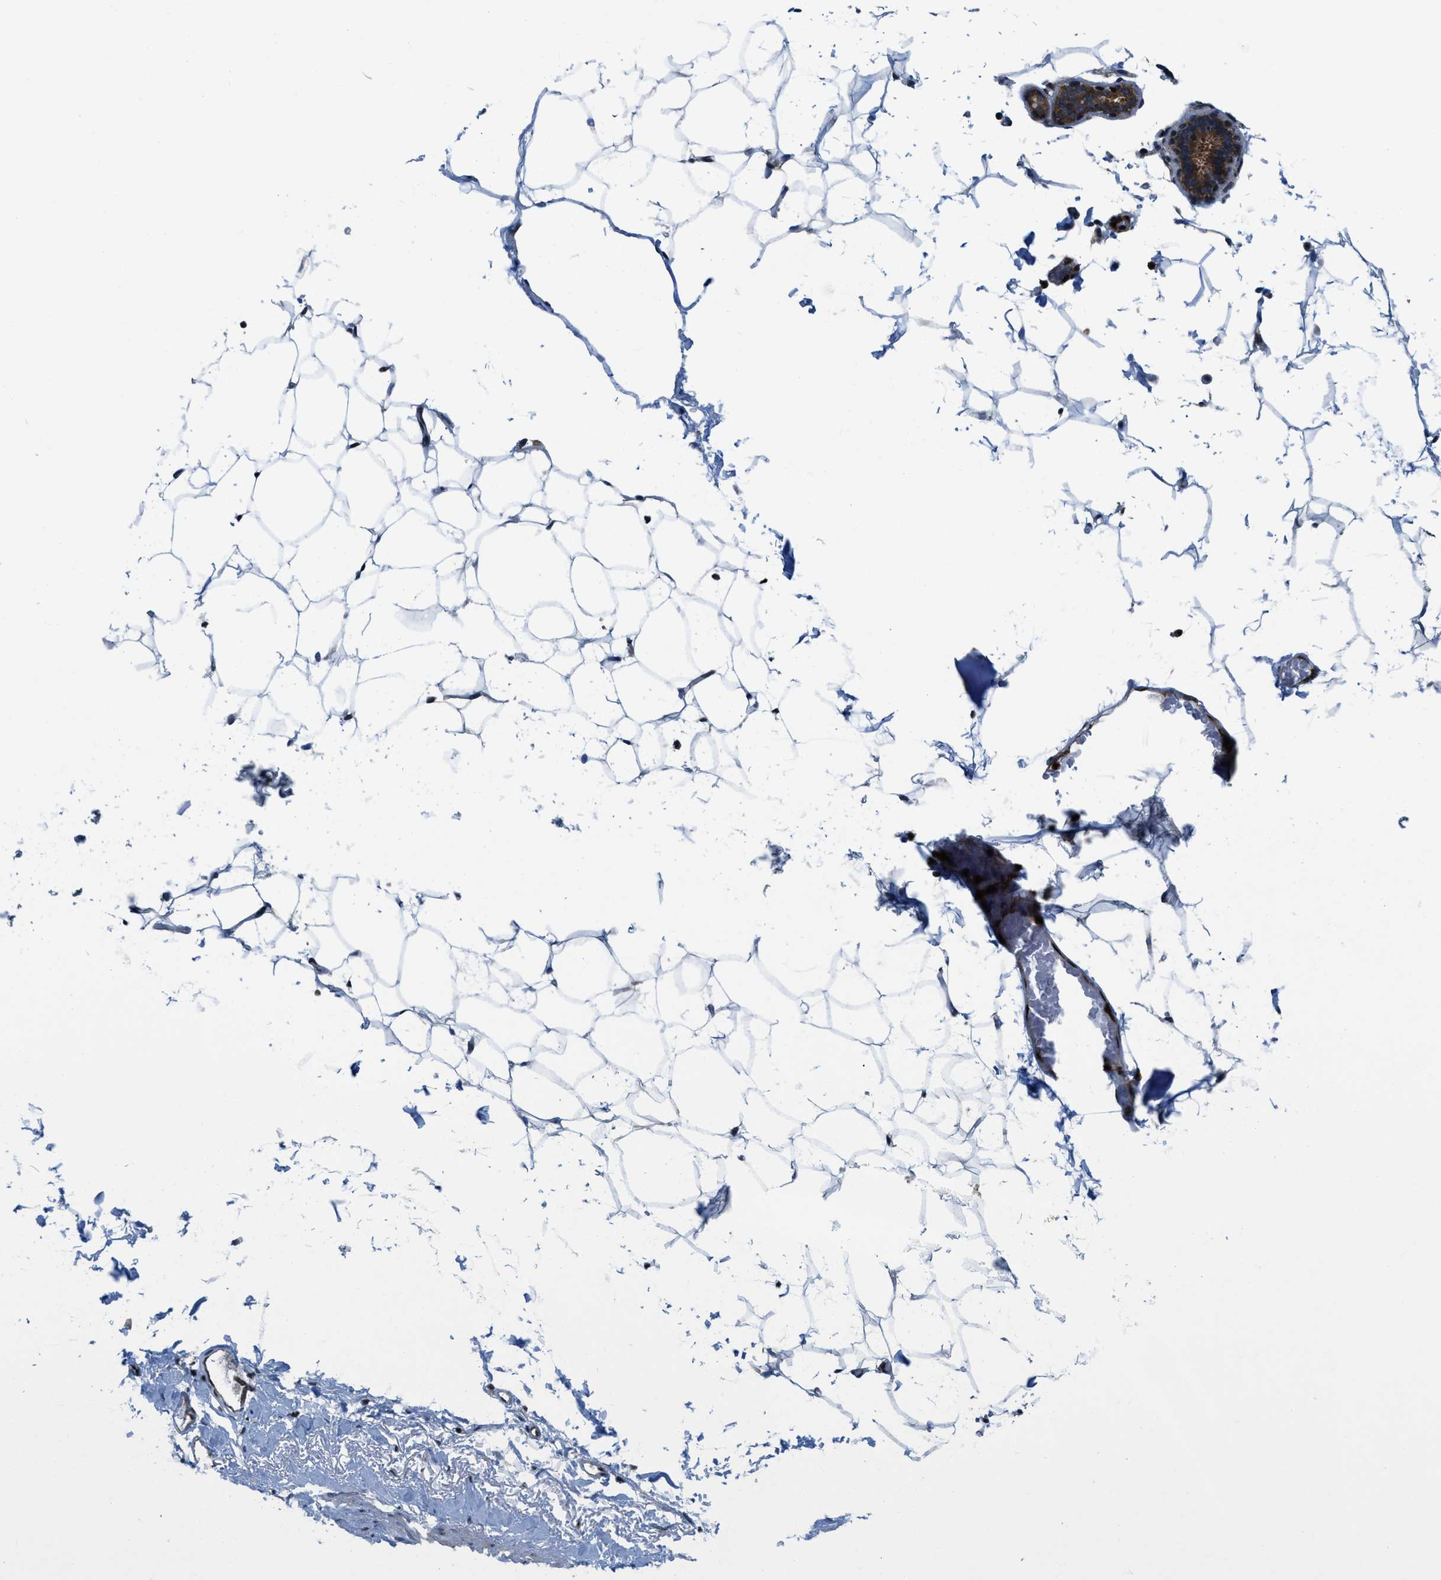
{"staining": {"intensity": "moderate", "quantity": "25%-75%", "location": "cytoplasmic/membranous,nuclear"}, "tissue": "adipose tissue", "cell_type": "Adipocytes", "image_type": "normal", "snomed": [{"axis": "morphology", "description": "Normal tissue, NOS"}, {"axis": "topography", "description": "Breast"}, {"axis": "topography", "description": "Soft tissue"}], "caption": "IHC (DAB (3,3'-diaminobenzidine)) staining of unremarkable adipose tissue displays moderate cytoplasmic/membranous,nuclear protein positivity in about 25%-75% of adipocytes. (Stains: DAB in brown, nuclei in blue, Microscopy: brightfield microscopy at high magnification).", "gene": "PPP2CB", "patient": {"sex": "female", "age": 75}}